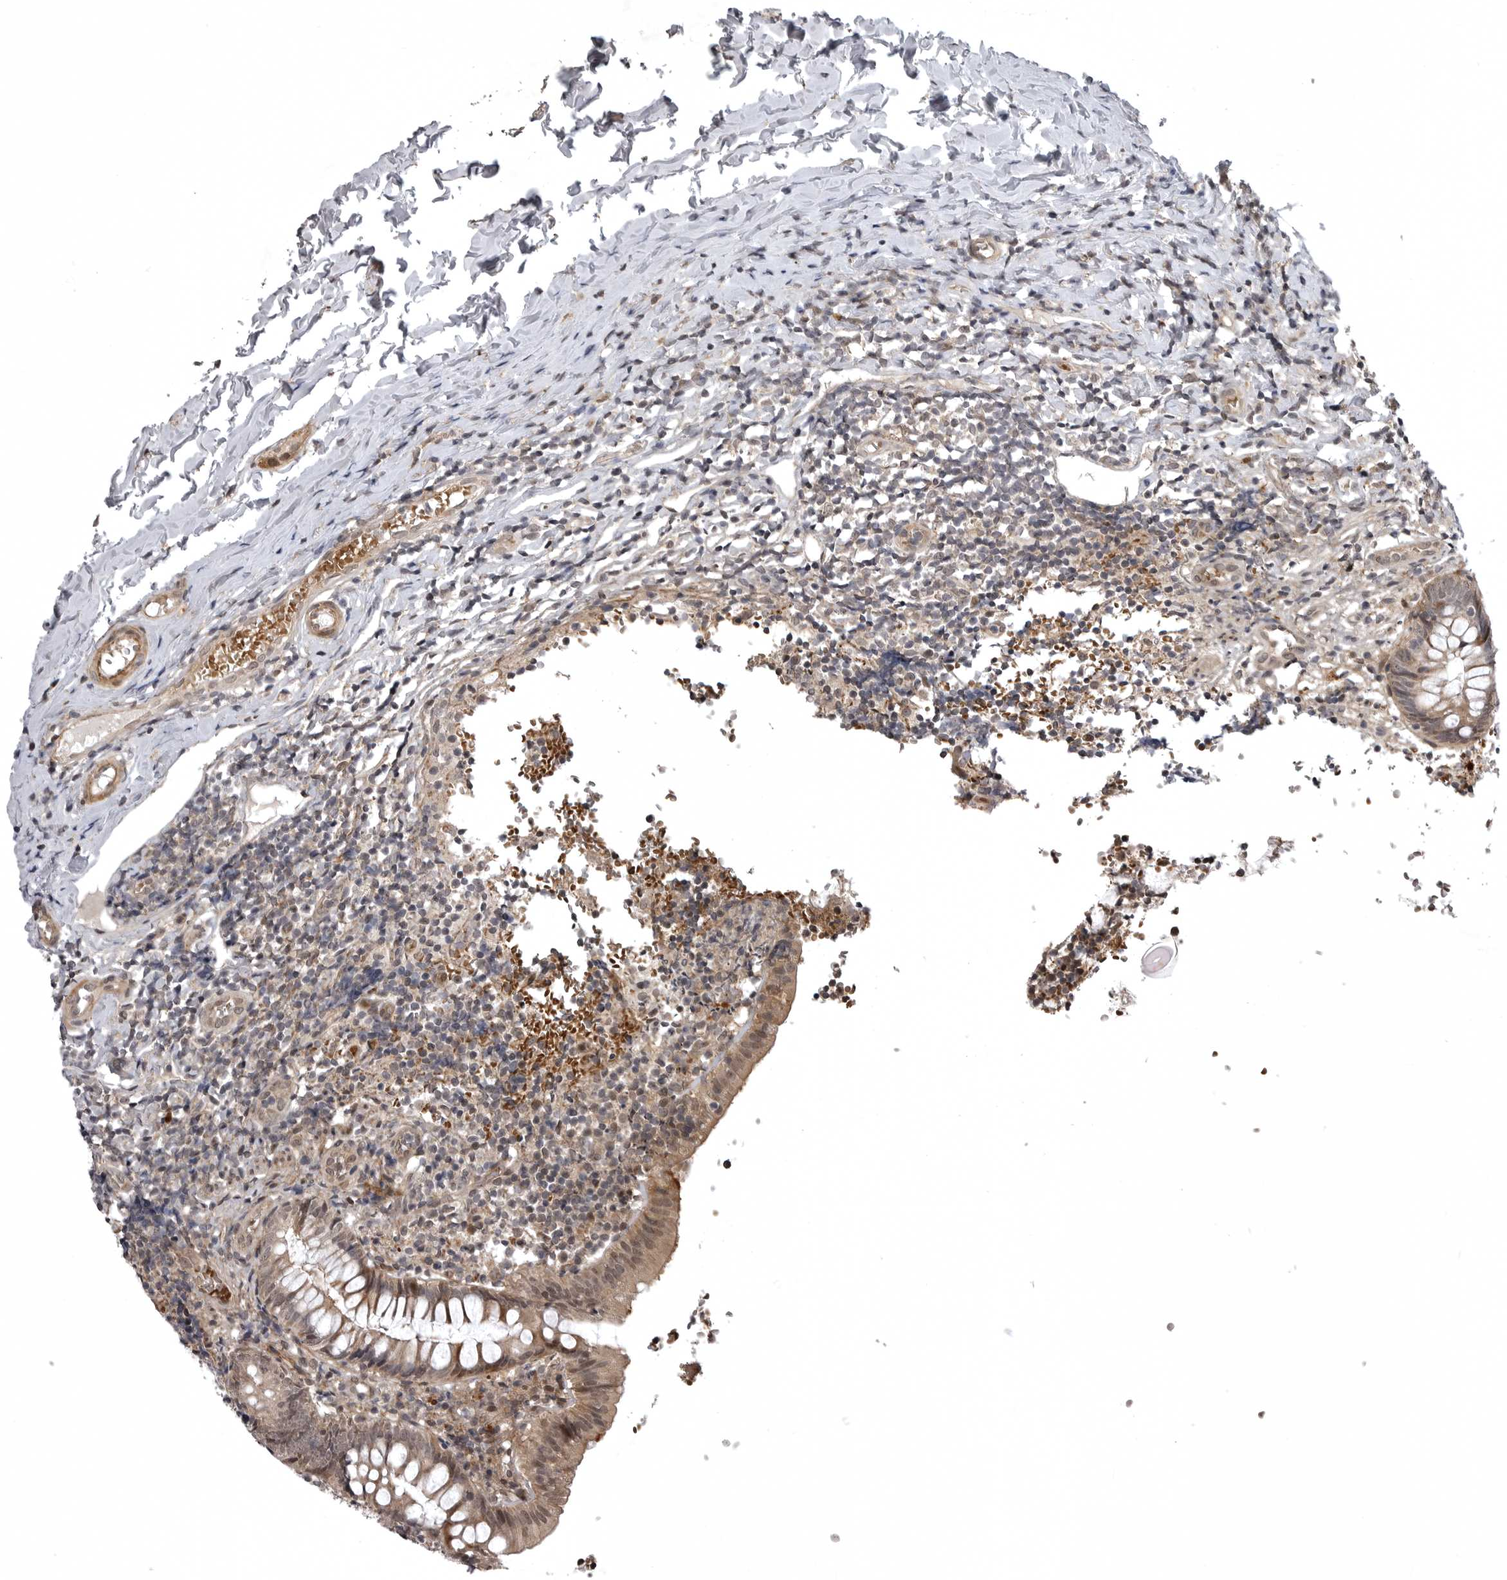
{"staining": {"intensity": "moderate", "quantity": ">75%", "location": "cytoplasmic/membranous,nuclear"}, "tissue": "appendix", "cell_type": "Glandular cells", "image_type": "normal", "snomed": [{"axis": "morphology", "description": "Normal tissue, NOS"}, {"axis": "topography", "description": "Appendix"}], "caption": "Protein positivity by immunohistochemistry displays moderate cytoplasmic/membranous,nuclear expression in approximately >75% of glandular cells in unremarkable appendix. The staining was performed using DAB, with brown indicating positive protein expression. Nuclei are stained blue with hematoxylin.", "gene": "SNX16", "patient": {"sex": "male", "age": 8}}